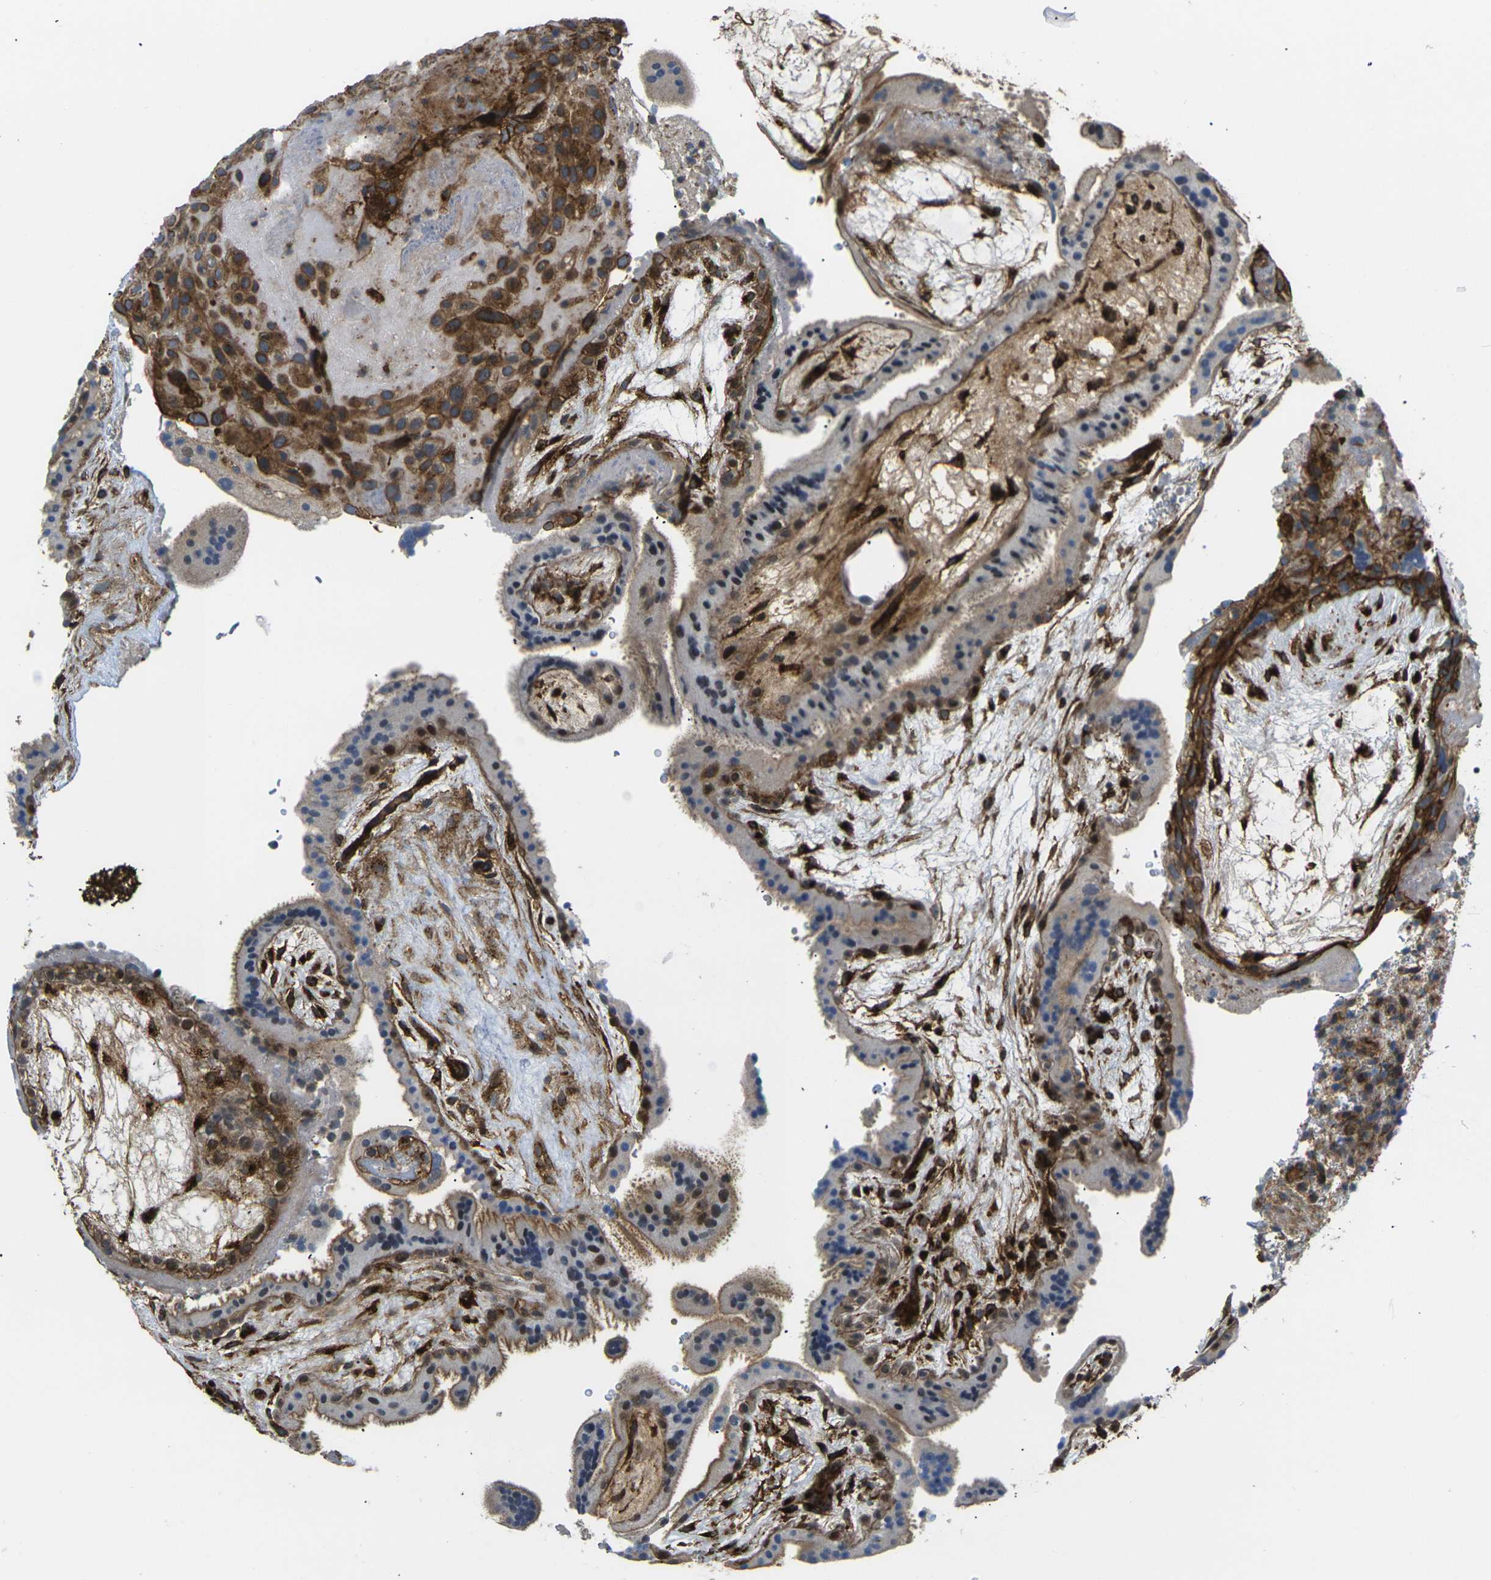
{"staining": {"intensity": "moderate", "quantity": ">75%", "location": "cytoplasmic/membranous"}, "tissue": "placenta", "cell_type": "Decidual cells", "image_type": "normal", "snomed": [{"axis": "morphology", "description": "Normal tissue, NOS"}, {"axis": "topography", "description": "Placenta"}], "caption": "Normal placenta was stained to show a protein in brown. There is medium levels of moderate cytoplasmic/membranous positivity in approximately >75% of decidual cells. (DAB IHC, brown staining for protein, blue staining for nuclei).", "gene": "ECE1", "patient": {"sex": "female", "age": 19}}